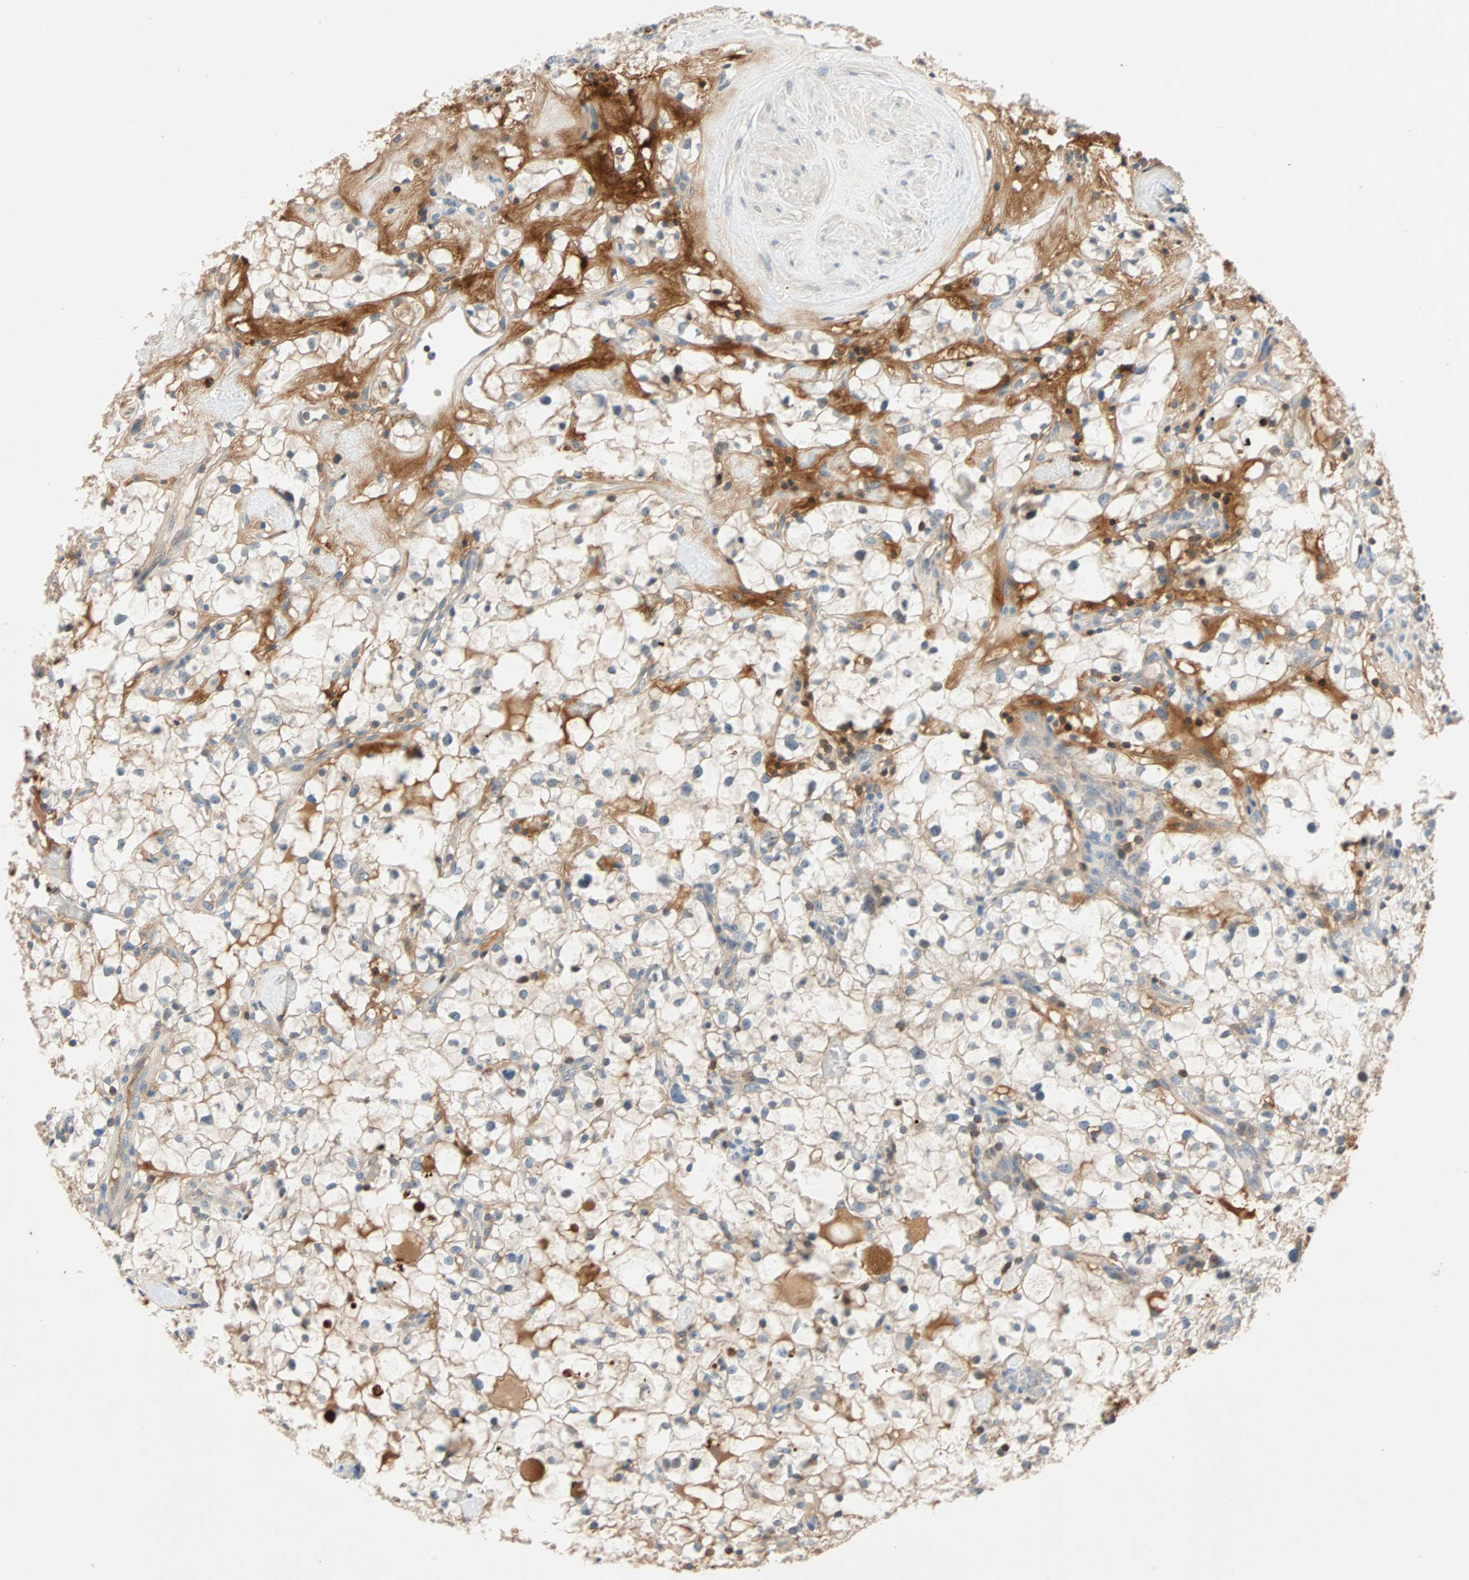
{"staining": {"intensity": "negative", "quantity": "none", "location": "none"}, "tissue": "renal cancer", "cell_type": "Tumor cells", "image_type": "cancer", "snomed": [{"axis": "morphology", "description": "Adenocarcinoma, NOS"}, {"axis": "topography", "description": "Kidney"}], "caption": "Immunohistochemistry (IHC) photomicrograph of human adenocarcinoma (renal) stained for a protein (brown), which reveals no staining in tumor cells.", "gene": "MAP4K1", "patient": {"sex": "female", "age": 60}}